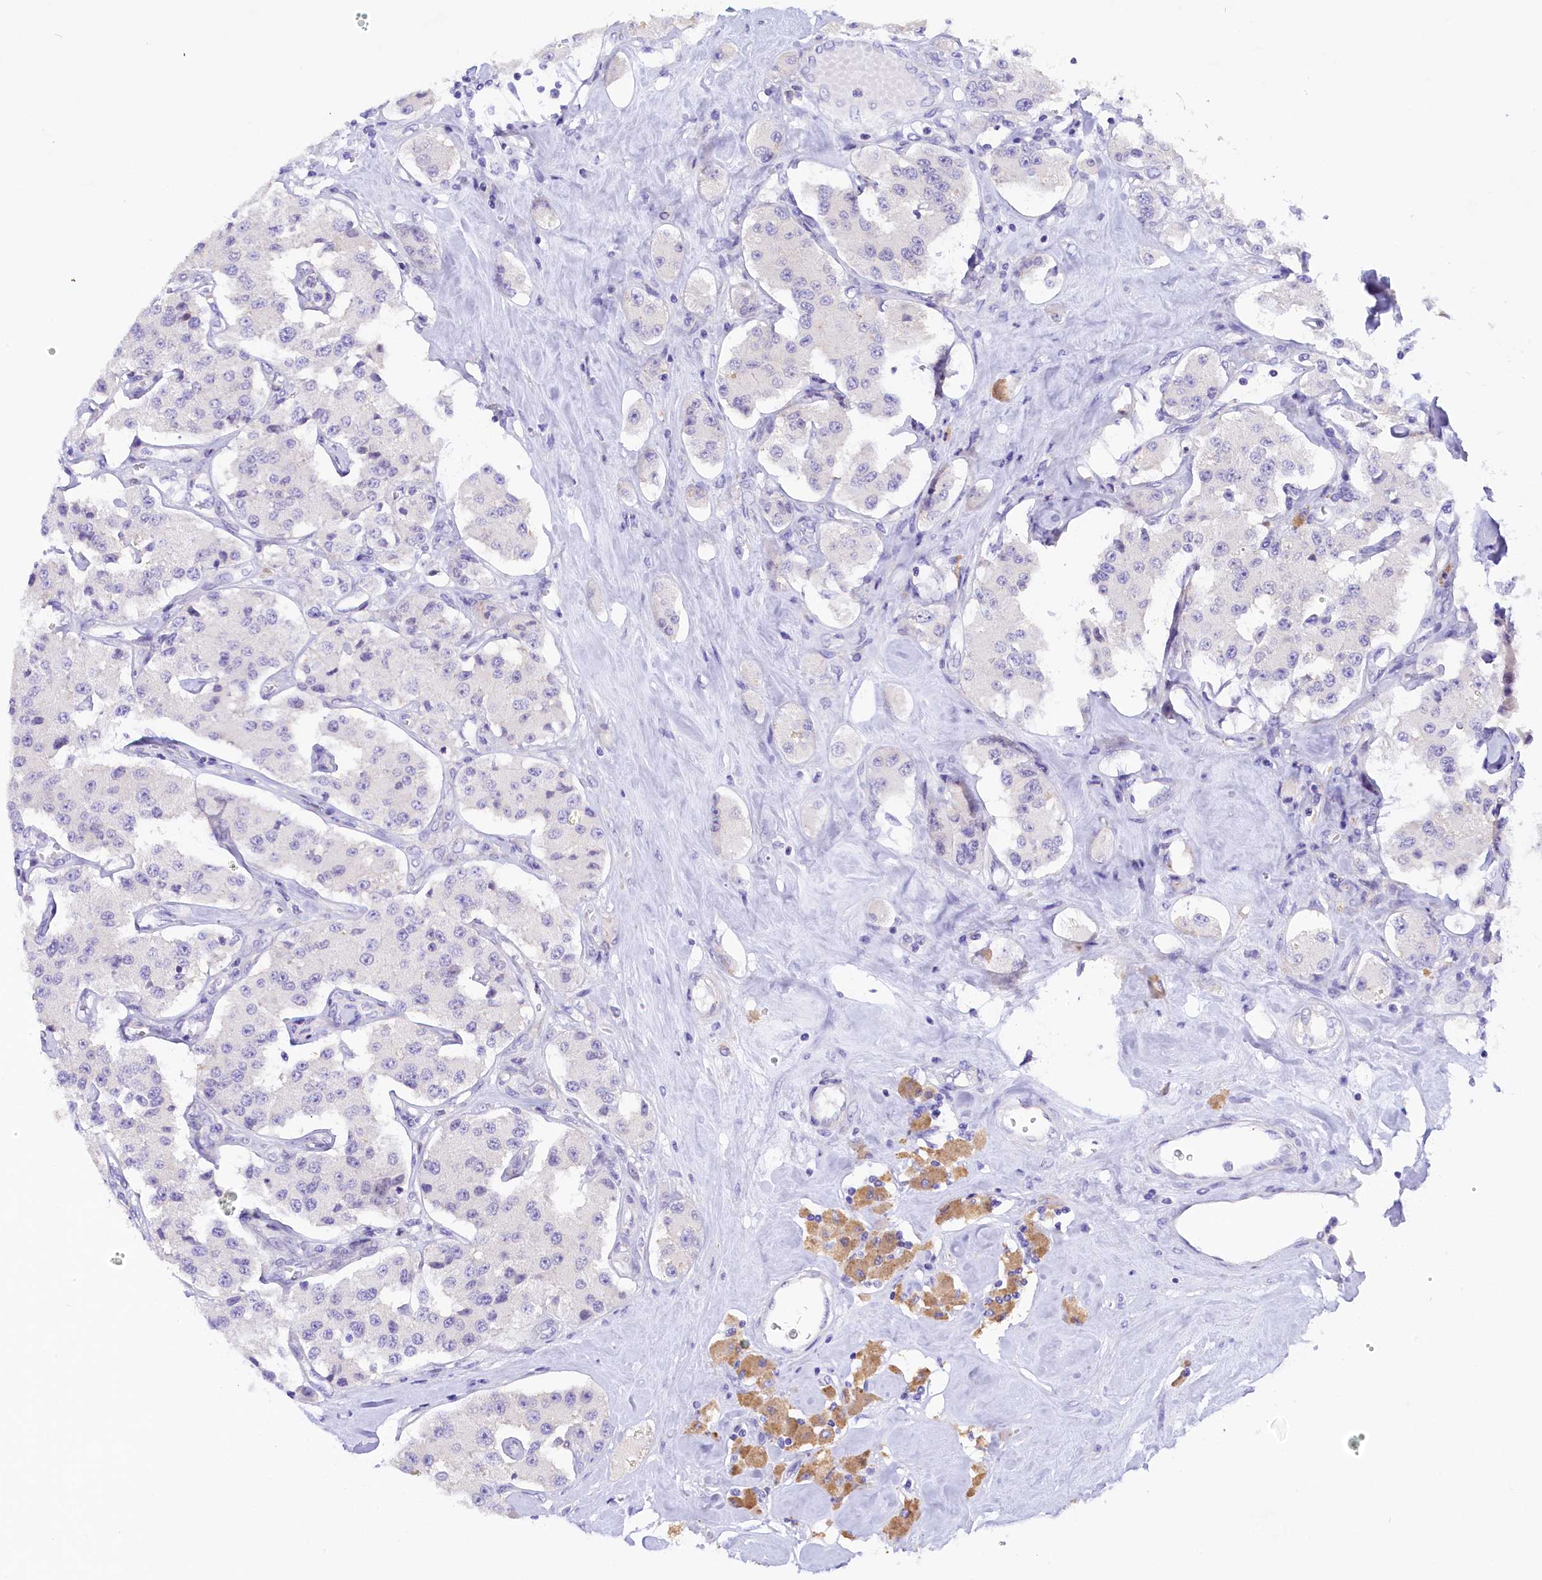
{"staining": {"intensity": "negative", "quantity": "none", "location": "none"}, "tissue": "carcinoid", "cell_type": "Tumor cells", "image_type": "cancer", "snomed": [{"axis": "morphology", "description": "Carcinoid, malignant, NOS"}, {"axis": "topography", "description": "Pancreas"}], "caption": "A high-resolution histopathology image shows immunohistochemistry (IHC) staining of malignant carcinoid, which exhibits no significant staining in tumor cells.", "gene": "COL6A5", "patient": {"sex": "male", "age": 41}}